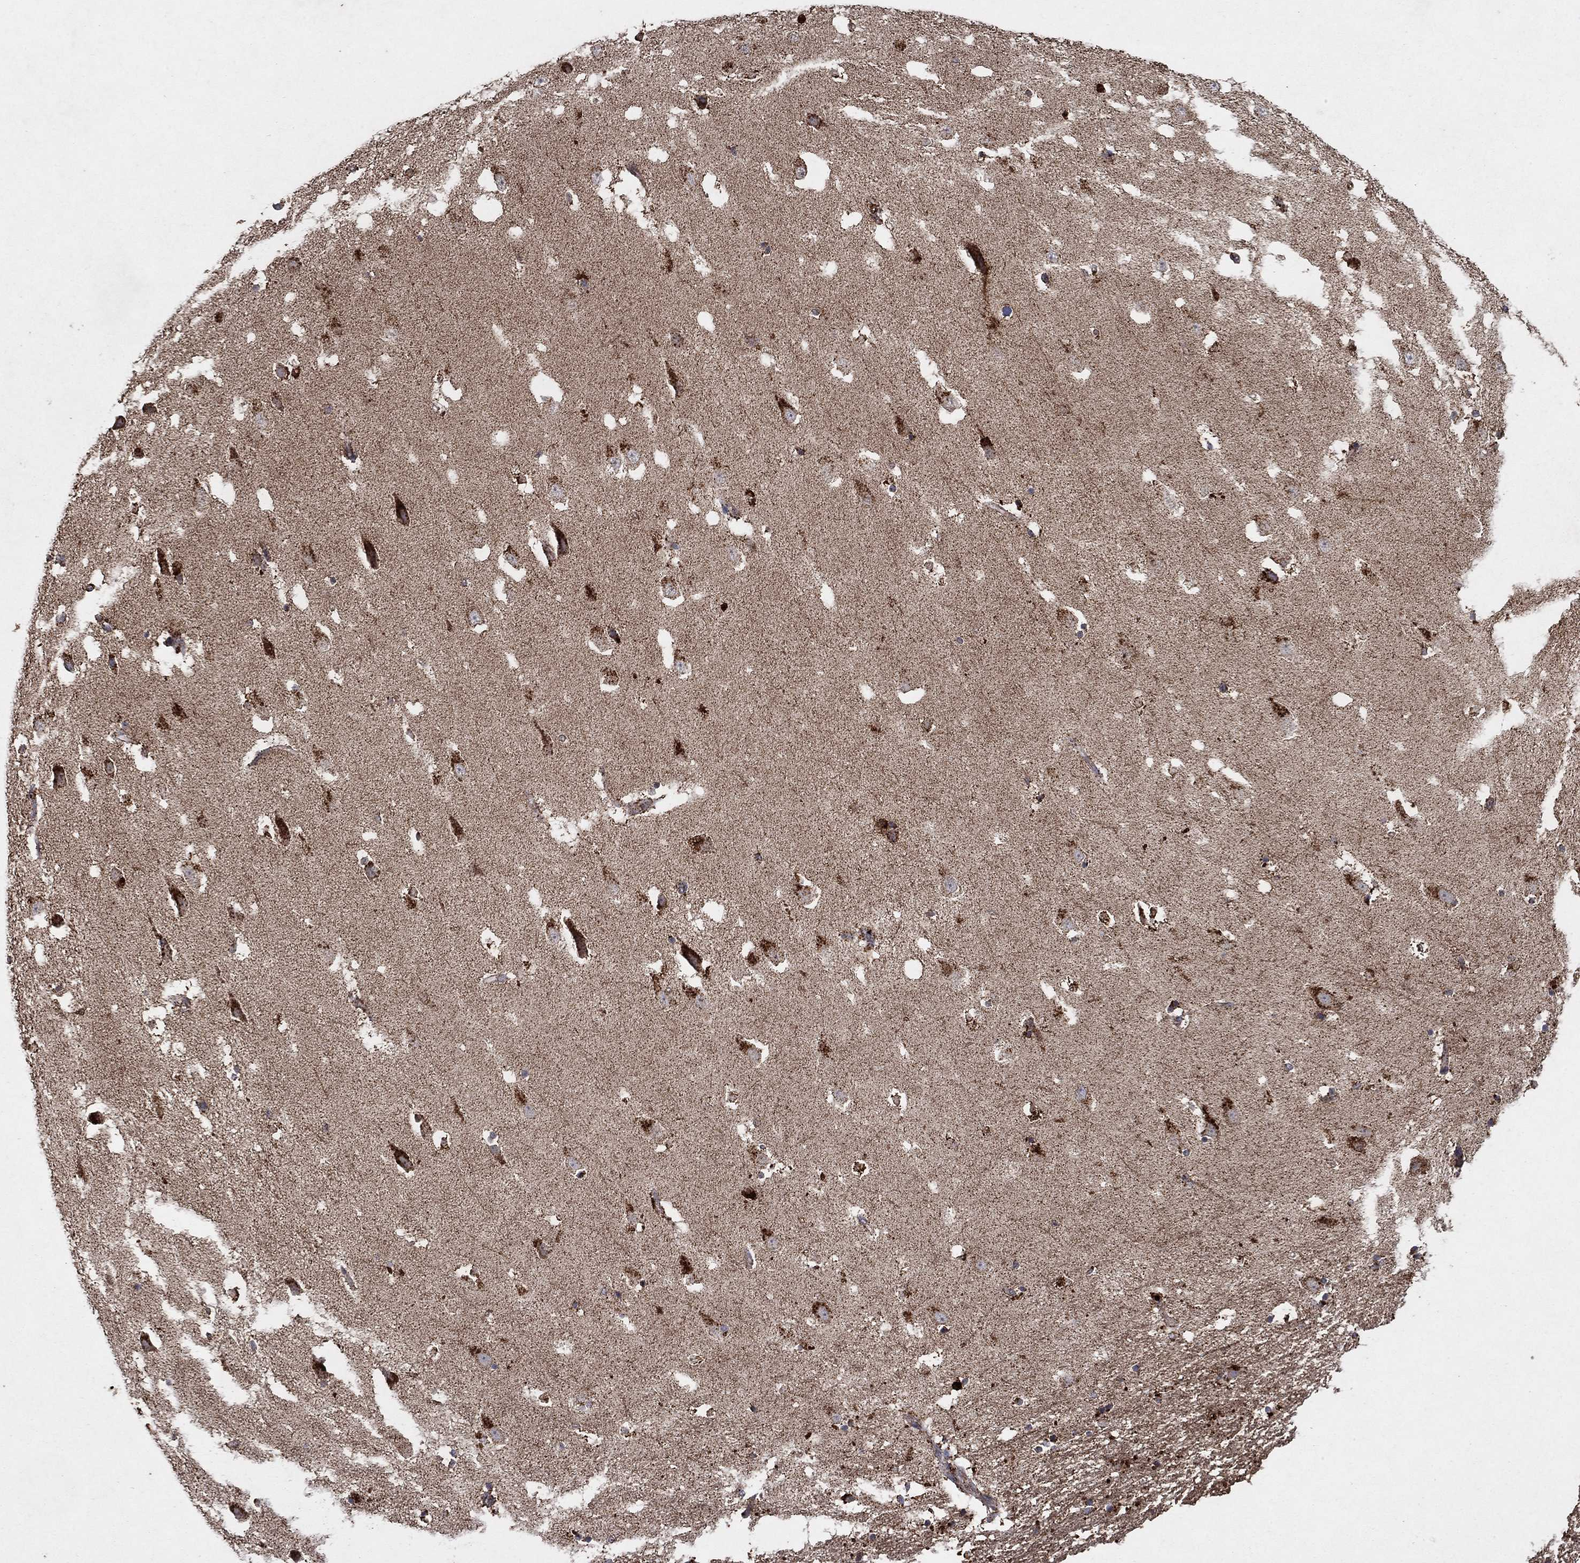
{"staining": {"intensity": "strong", "quantity": "25%-75%", "location": "cytoplasmic/membranous"}, "tissue": "hippocampus", "cell_type": "Glial cells", "image_type": "normal", "snomed": [{"axis": "morphology", "description": "Normal tissue, NOS"}, {"axis": "topography", "description": "Hippocampus"}], "caption": "This histopathology image displays immunohistochemistry (IHC) staining of normal hippocampus, with high strong cytoplasmic/membranous positivity in approximately 25%-75% of glial cells.", "gene": "DPH1", "patient": {"sex": "male", "age": 49}}